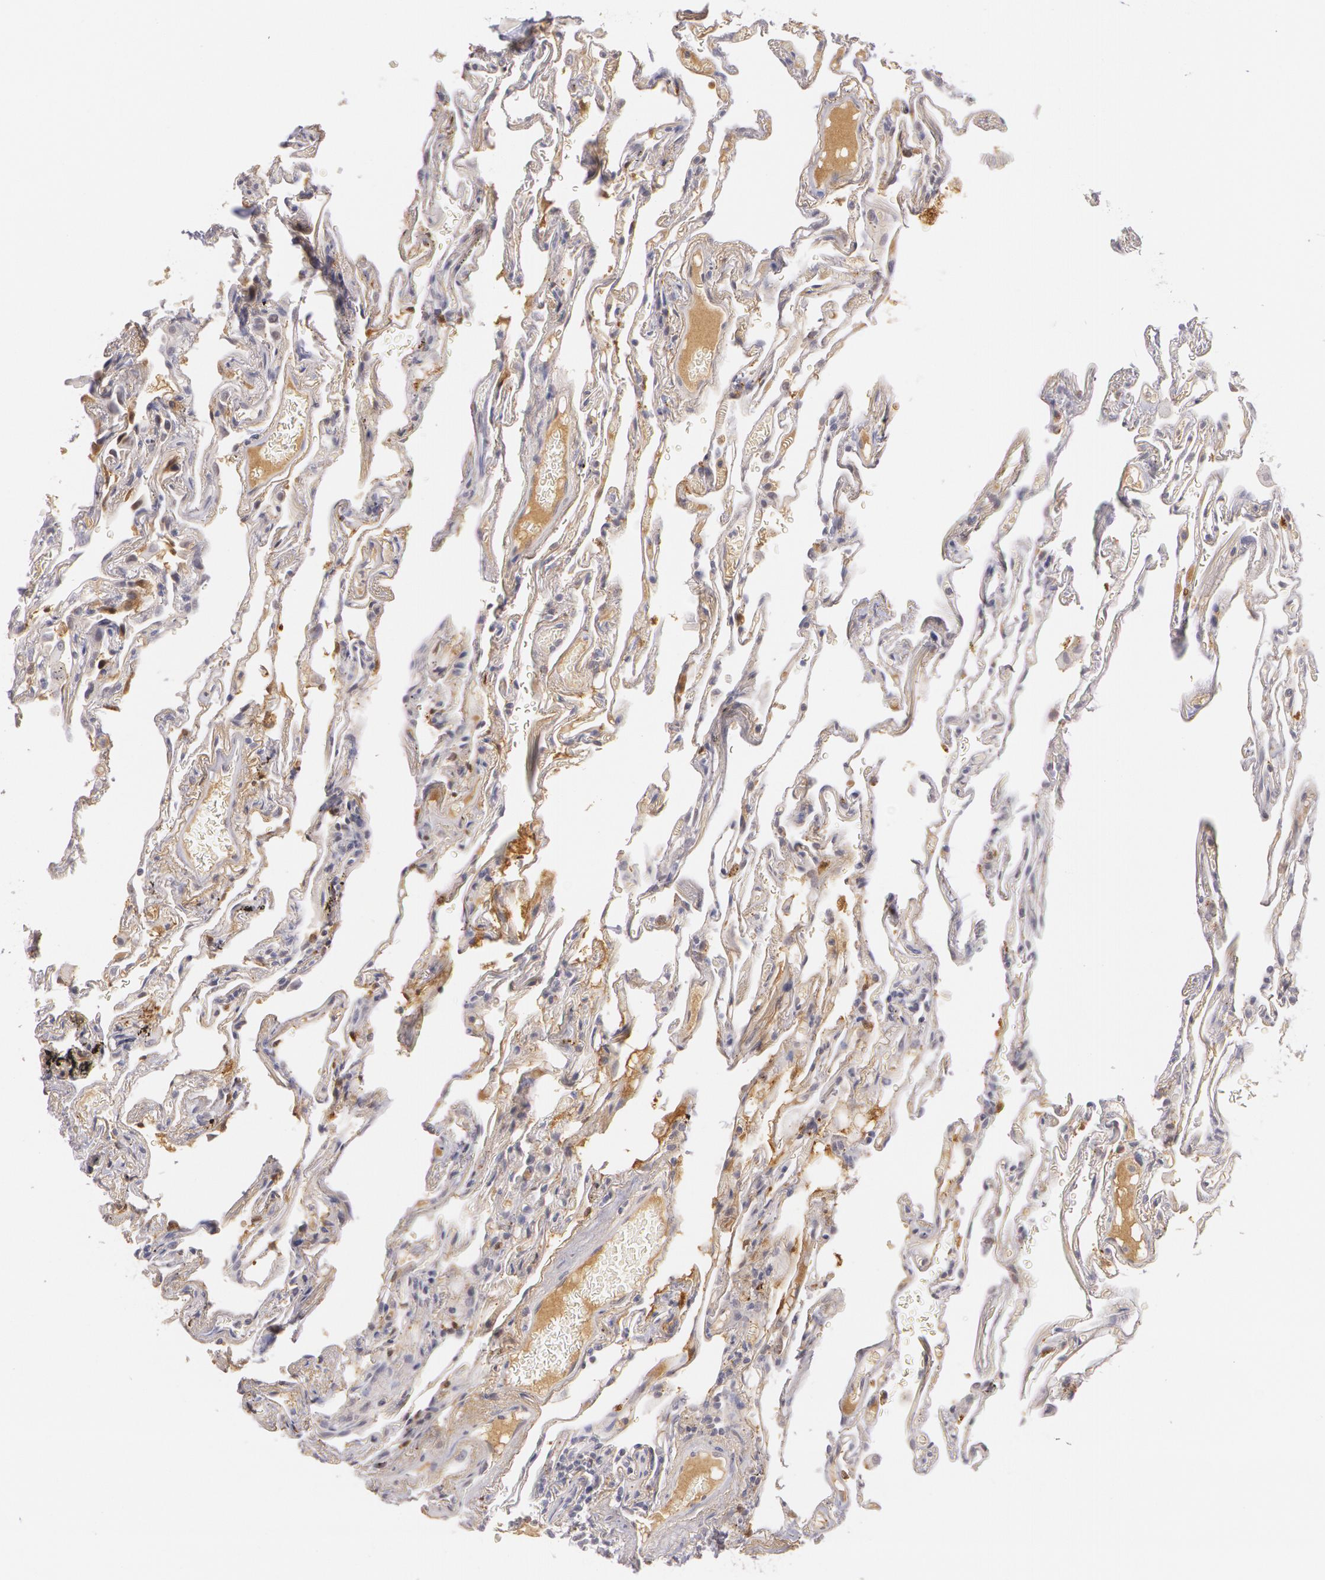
{"staining": {"intensity": "negative", "quantity": "none", "location": "none"}, "tissue": "lung", "cell_type": "Alveolar cells", "image_type": "normal", "snomed": [{"axis": "morphology", "description": "Normal tissue, NOS"}, {"axis": "morphology", "description": "Inflammation, NOS"}, {"axis": "topography", "description": "Lung"}], "caption": "This photomicrograph is of unremarkable lung stained with immunohistochemistry to label a protein in brown with the nuclei are counter-stained blue. There is no staining in alveolar cells.", "gene": "LBP", "patient": {"sex": "male", "age": 69}}